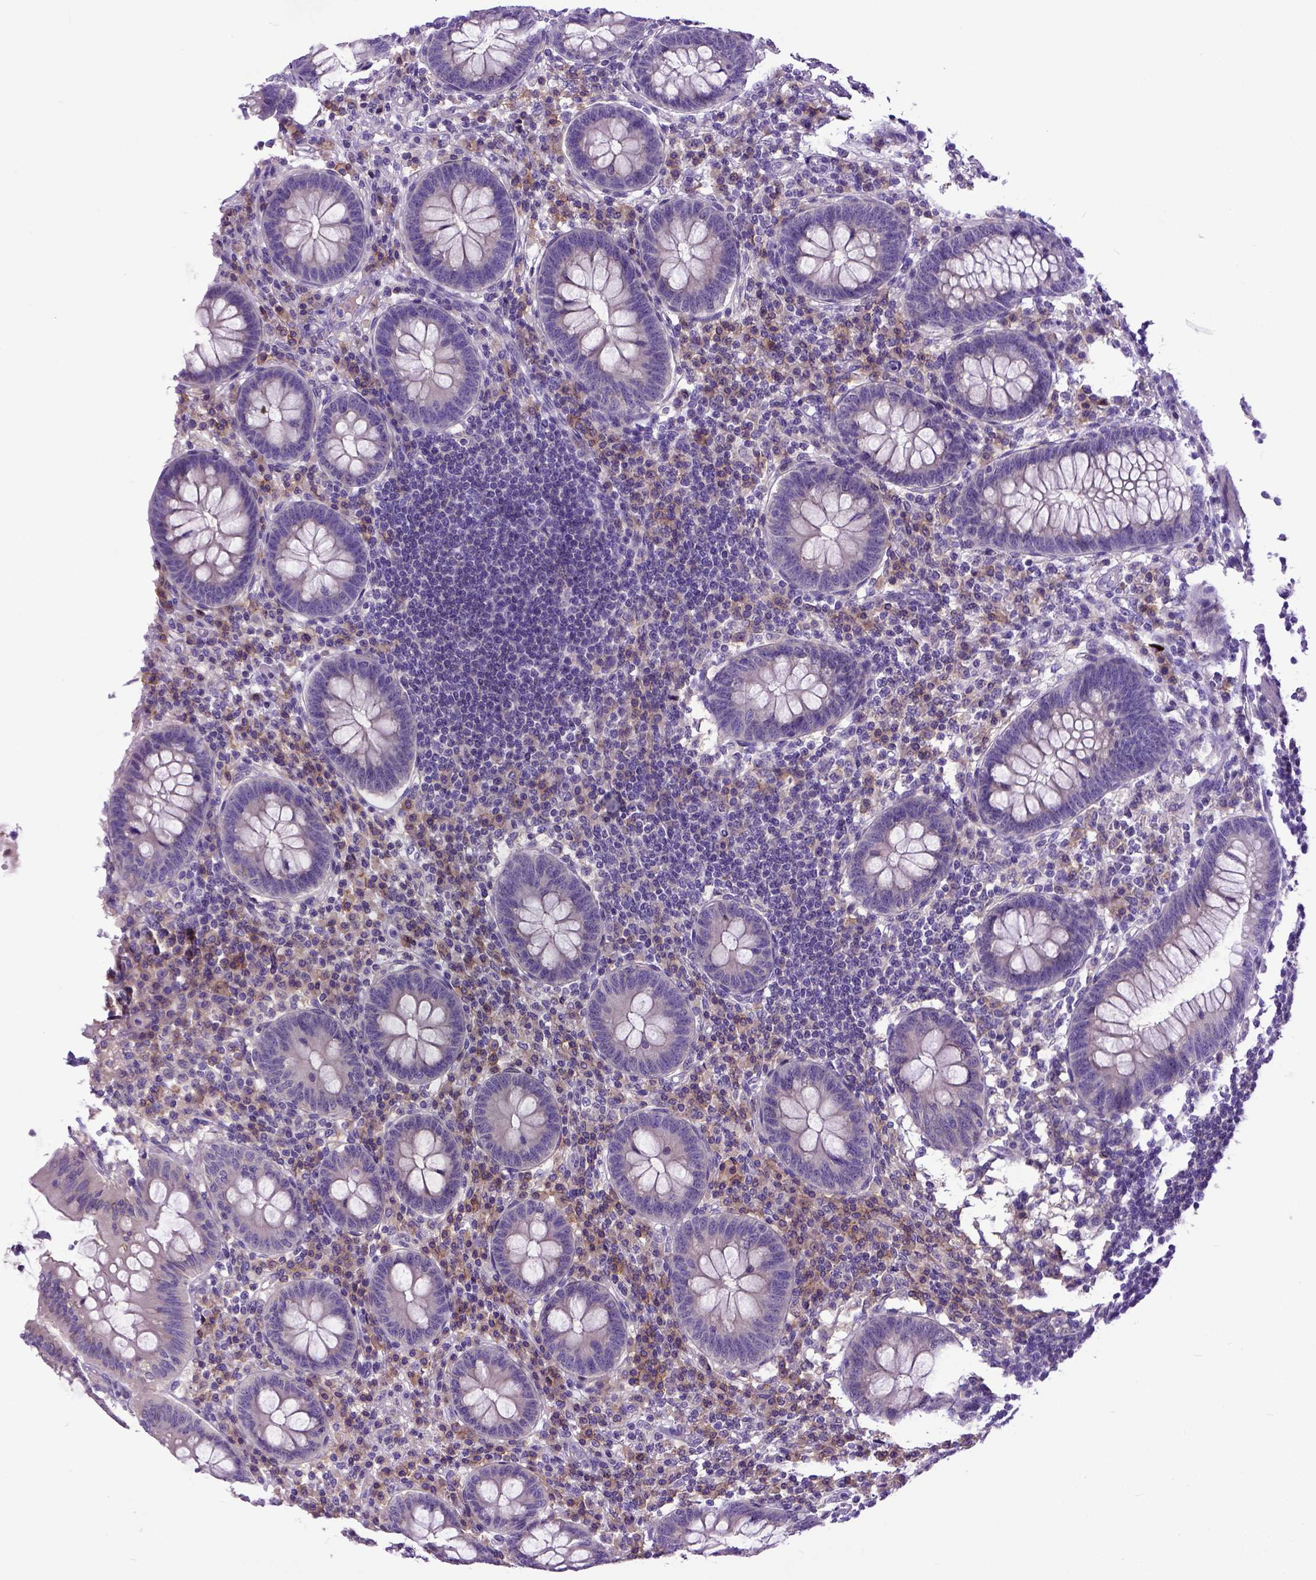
{"staining": {"intensity": "weak", "quantity": "25%-75%", "location": "cytoplasmic/membranous"}, "tissue": "appendix", "cell_type": "Glandular cells", "image_type": "normal", "snomed": [{"axis": "morphology", "description": "Normal tissue, NOS"}, {"axis": "topography", "description": "Appendix"}], "caption": "Protein staining reveals weak cytoplasmic/membranous positivity in approximately 25%-75% of glandular cells in normal appendix.", "gene": "NEK5", "patient": {"sex": "female", "age": 57}}